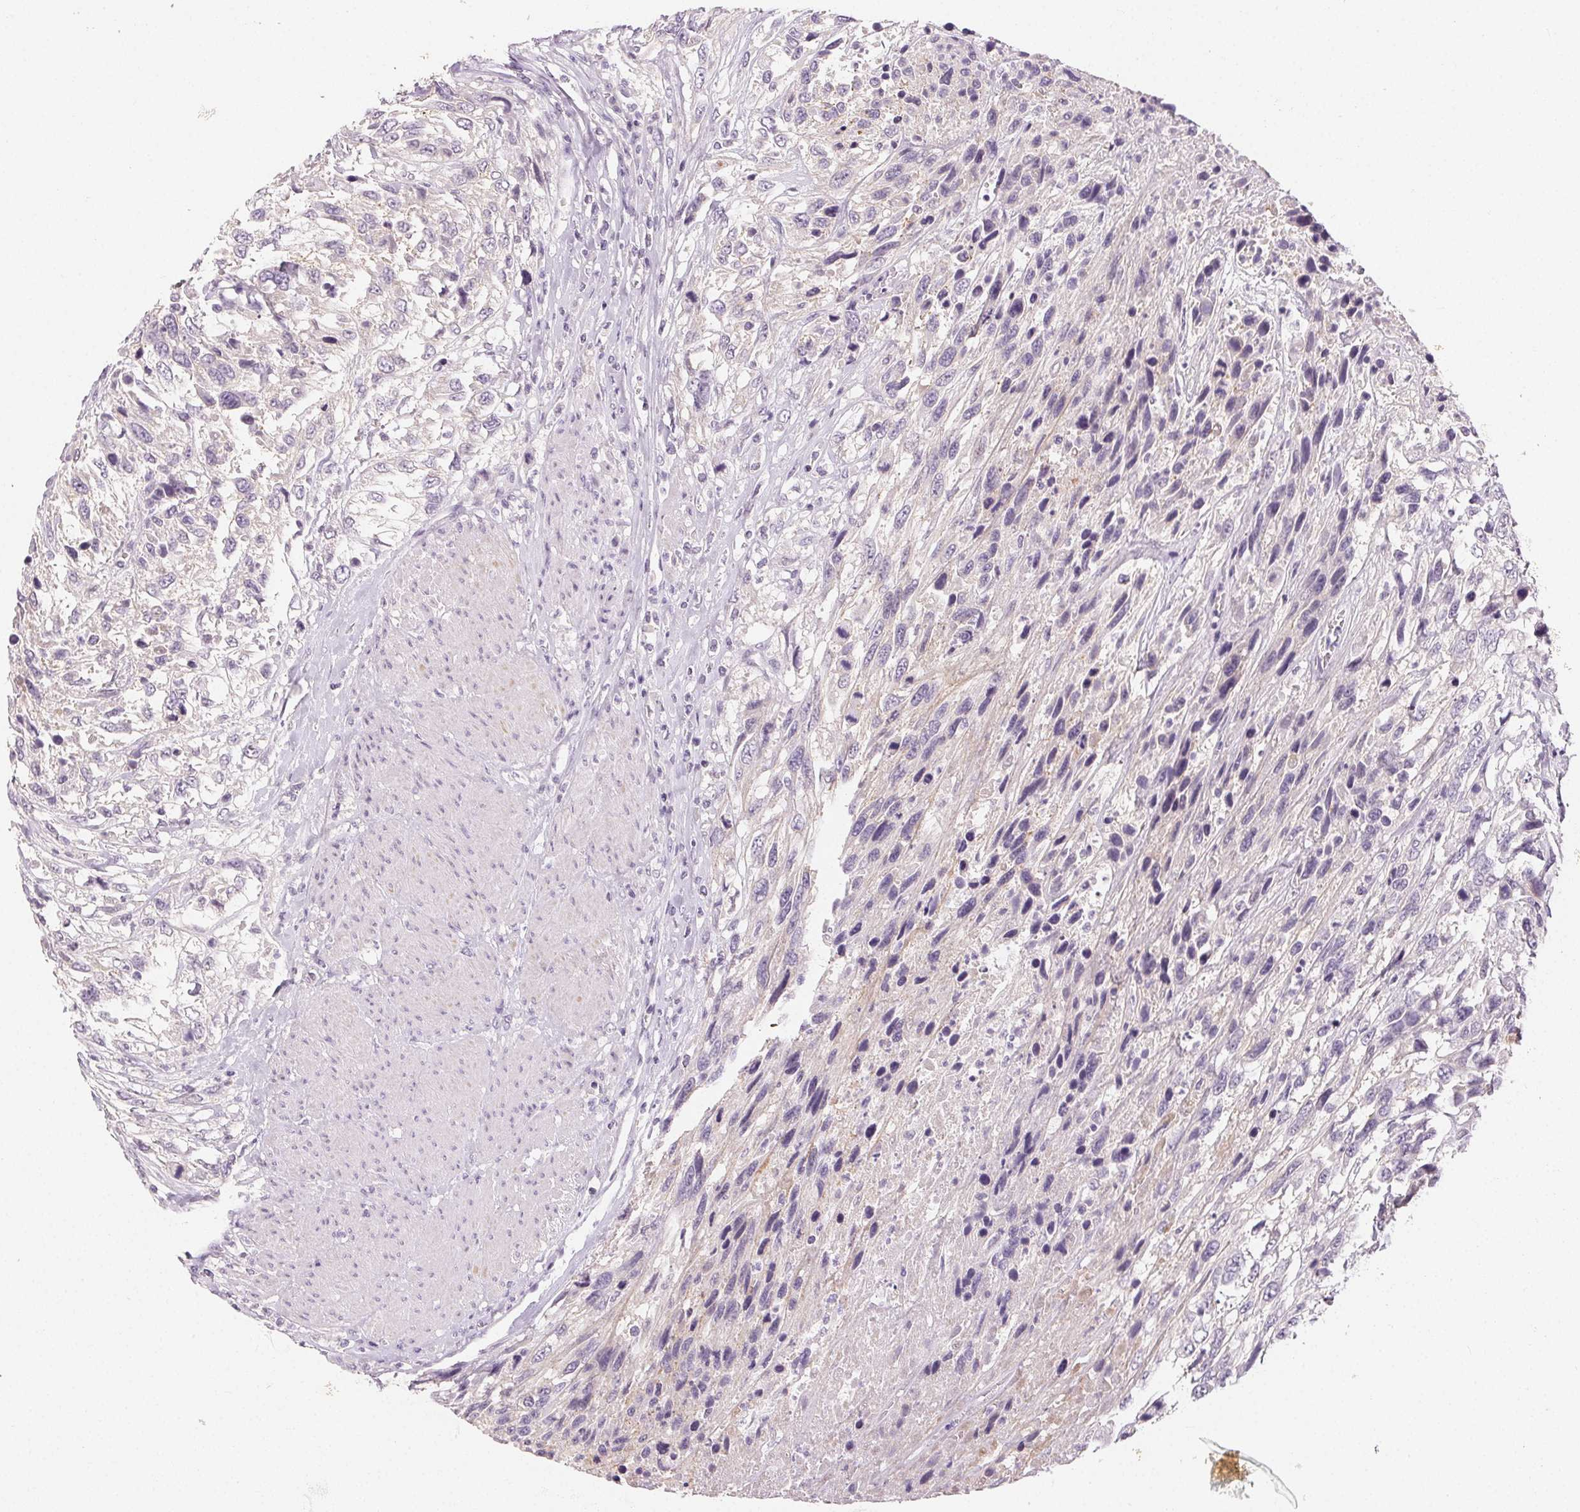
{"staining": {"intensity": "negative", "quantity": "none", "location": "none"}, "tissue": "urothelial cancer", "cell_type": "Tumor cells", "image_type": "cancer", "snomed": [{"axis": "morphology", "description": "Urothelial carcinoma, High grade"}, {"axis": "topography", "description": "Urinary bladder"}], "caption": "Immunohistochemical staining of human urothelial carcinoma (high-grade) shows no significant expression in tumor cells.", "gene": "SFTPD", "patient": {"sex": "female", "age": 70}}